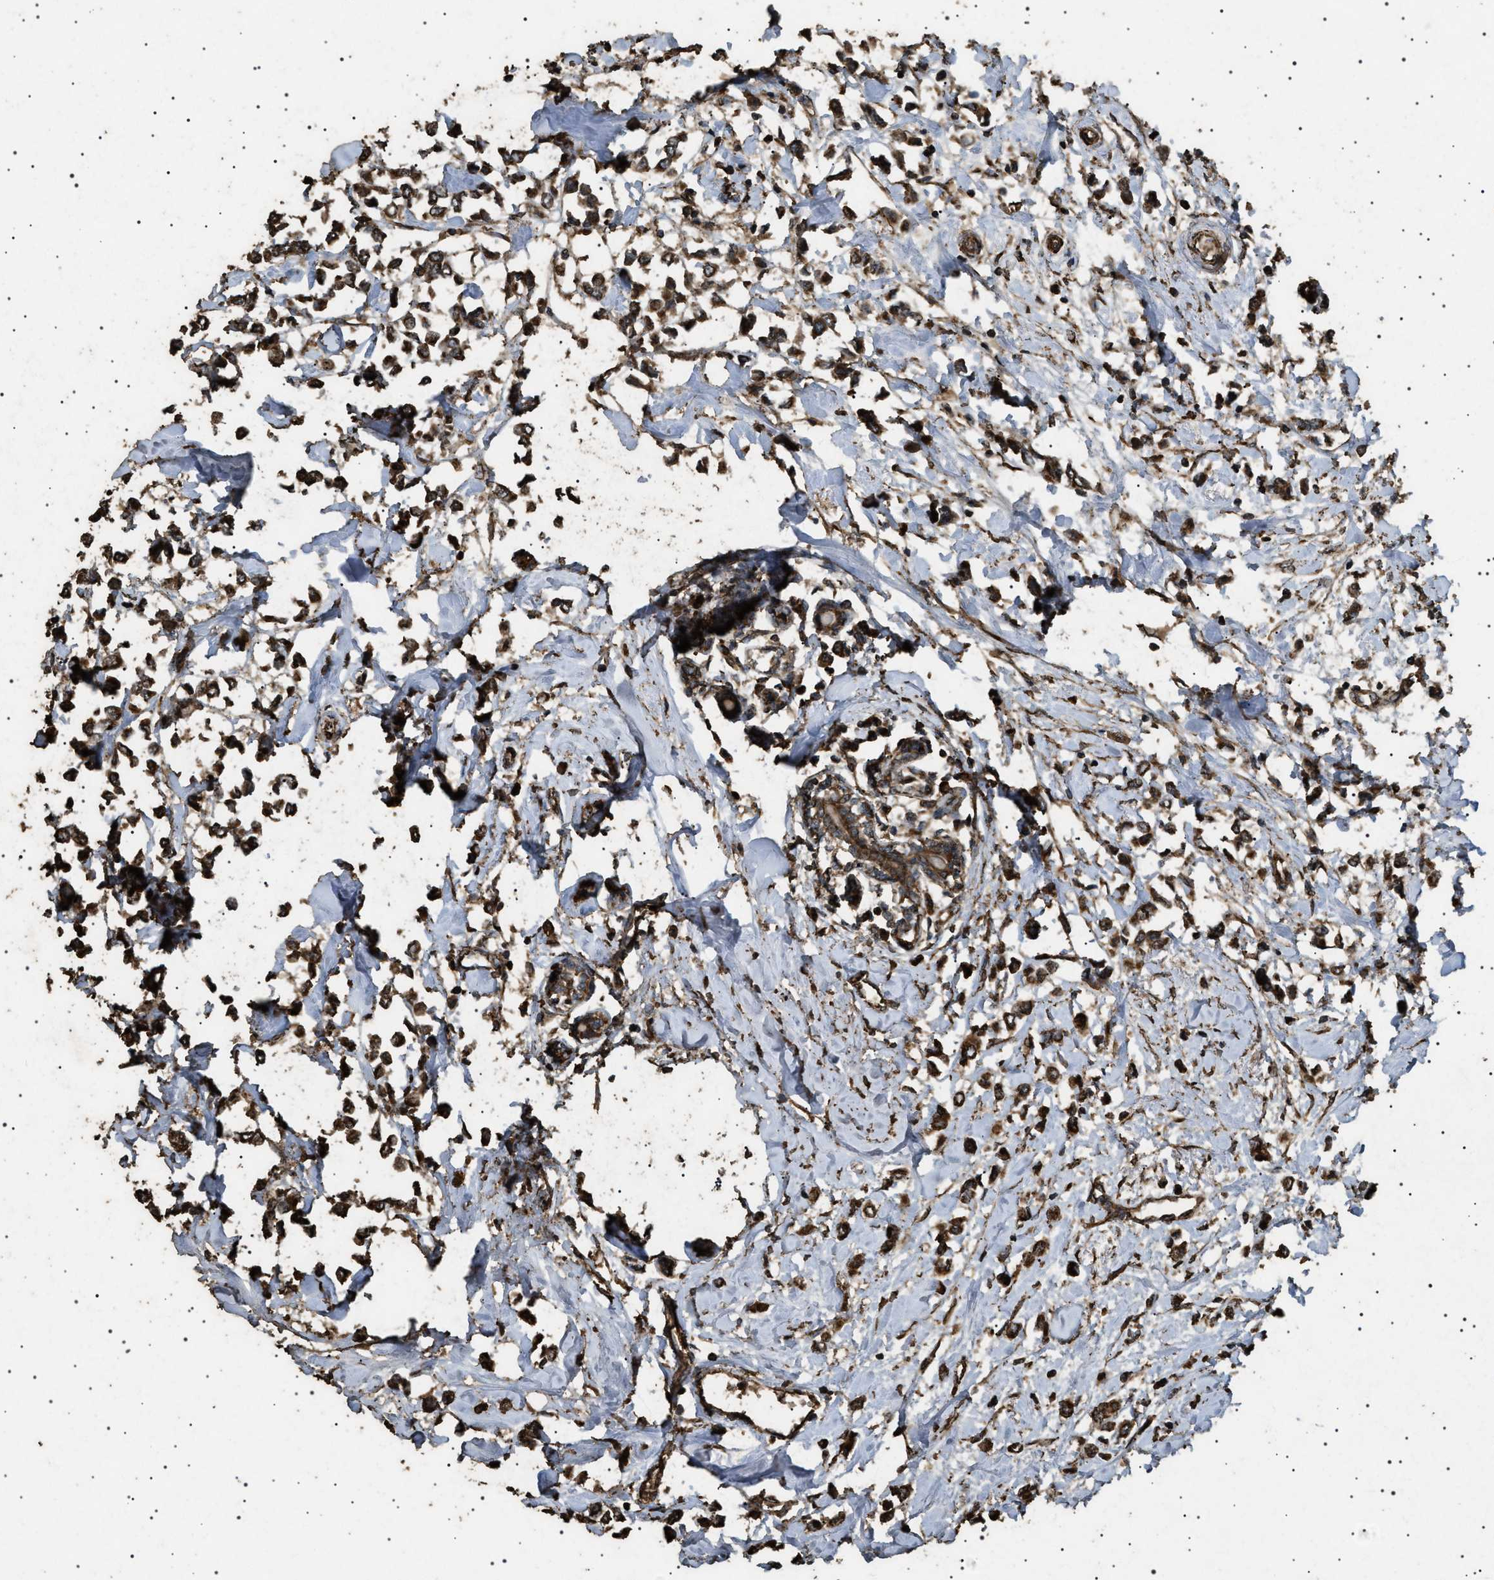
{"staining": {"intensity": "strong", "quantity": ">75%", "location": "cytoplasmic/membranous"}, "tissue": "breast cancer", "cell_type": "Tumor cells", "image_type": "cancer", "snomed": [{"axis": "morphology", "description": "Lobular carcinoma"}, {"axis": "topography", "description": "Breast"}], "caption": "The immunohistochemical stain labels strong cytoplasmic/membranous positivity in tumor cells of lobular carcinoma (breast) tissue.", "gene": "CYRIA", "patient": {"sex": "female", "age": 51}}